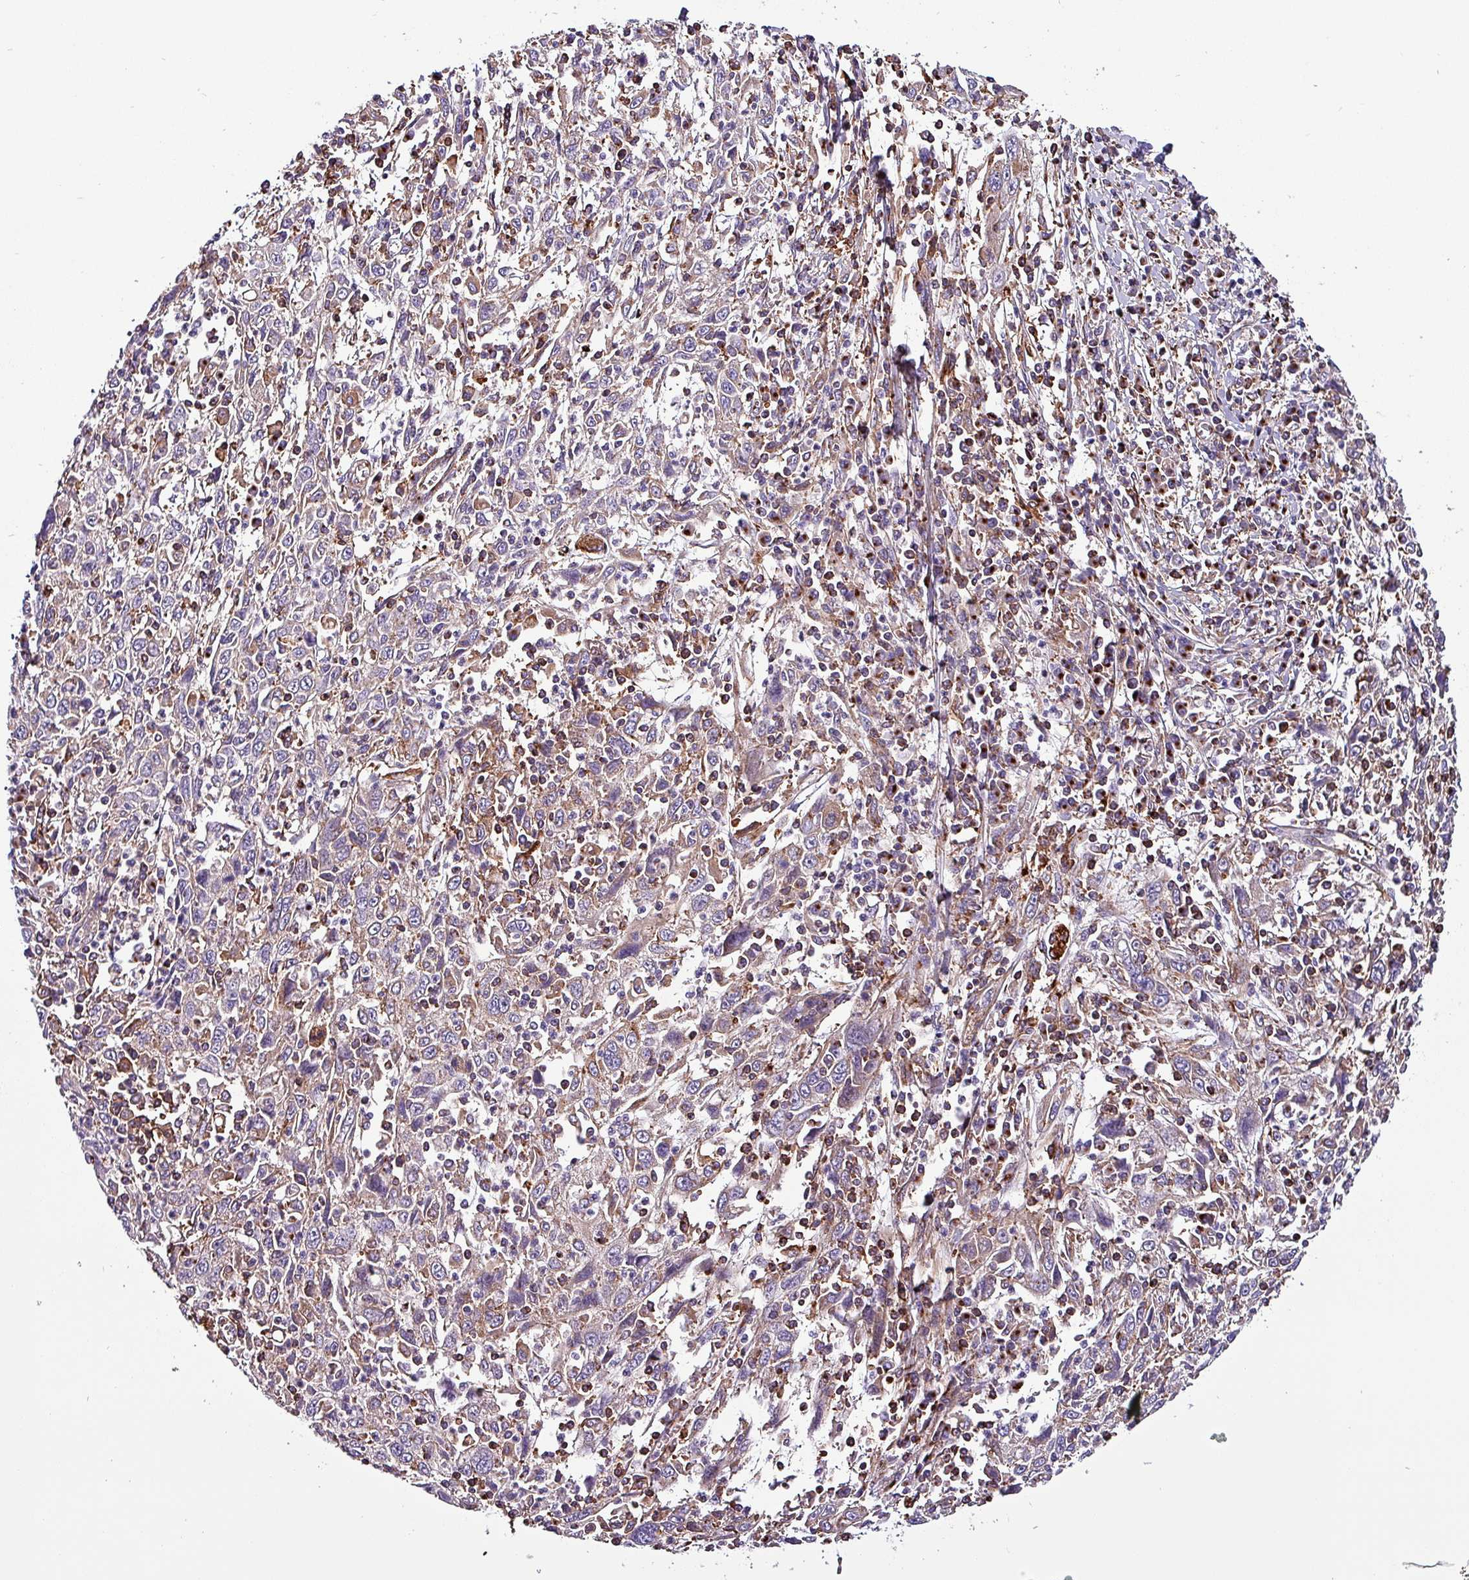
{"staining": {"intensity": "negative", "quantity": "none", "location": "none"}, "tissue": "cervical cancer", "cell_type": "Tumor cells", "image_type": "cancer", "snomed": [{"axis": "morphology", "description": "Squamous cell carcinoma, NOS"}, {"axis": "topography", "description": "Cervix"}], "caption": "DAB (3,3'-diaminobenzidine) immunohistochemical staining of human cervical cancer (squamous cell carcinoma) displays no significant staining in tumor cells.", "gene": "VAMP4", "patient": {"sex": "female", "age": 46}}